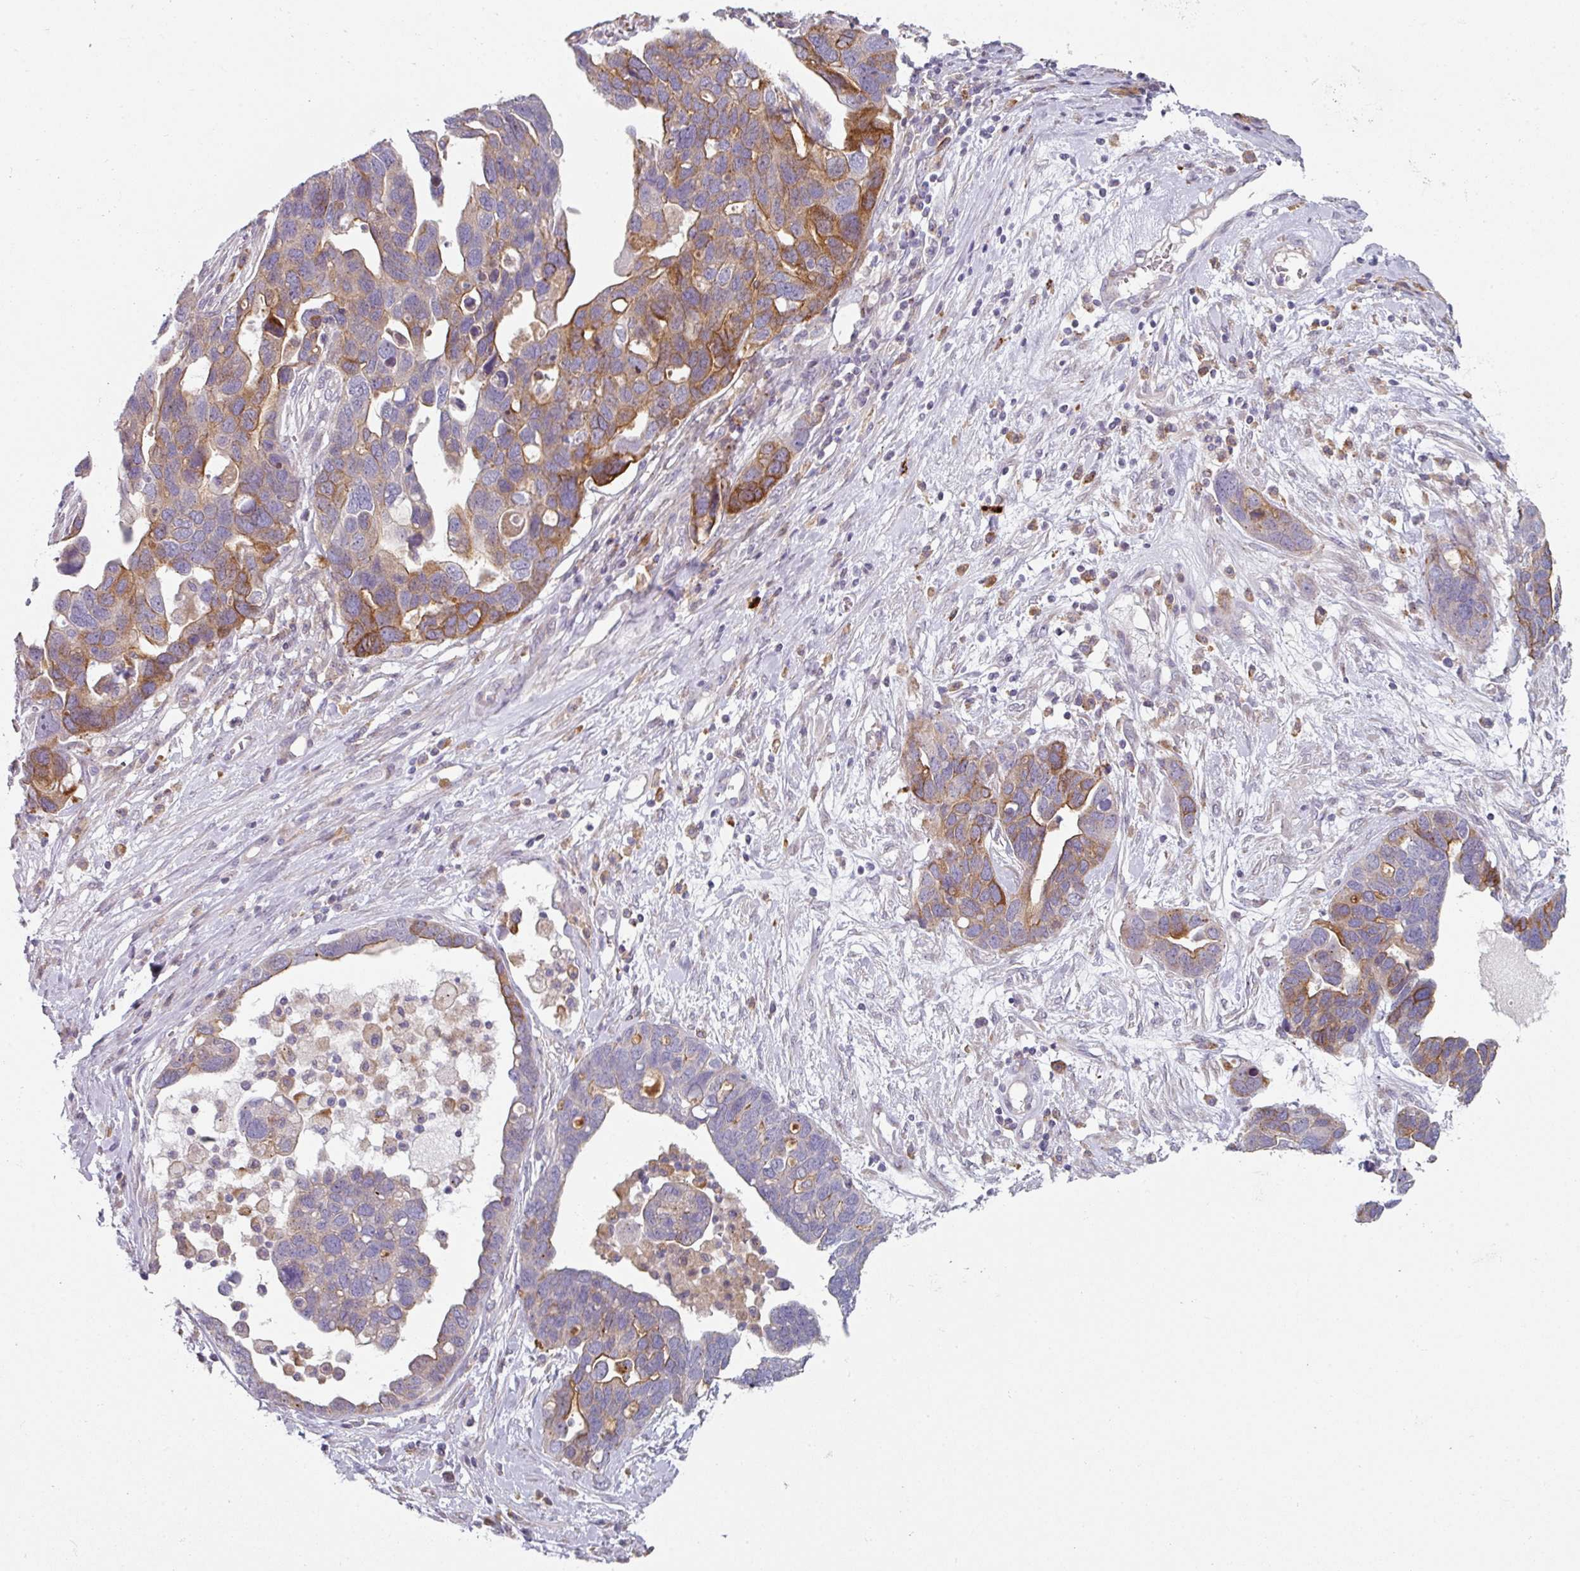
{"staining": {"intensity": "moderate", "quantity": "25%-75%", "location": "cytoplasmic/membranous"}, "tissue": "ovarian cancer", "cell_type": "Tumor cells", "image_type": "cancer", "snomed": [{"axis": "morphology", "description": "Cystadenocarcinoma, serous, NOS"}, {"axis": "topography", "description": "Ovary"}], "caption": "Protein staining of serous cystadenocarcinoma (ovarian) tissue demonstrates moderate cytoplasmic/membranous expression in approximately 25%-75% of tumor cells.", "gene": "WSB2", "patient": {"sex": "female", "age": 54}}